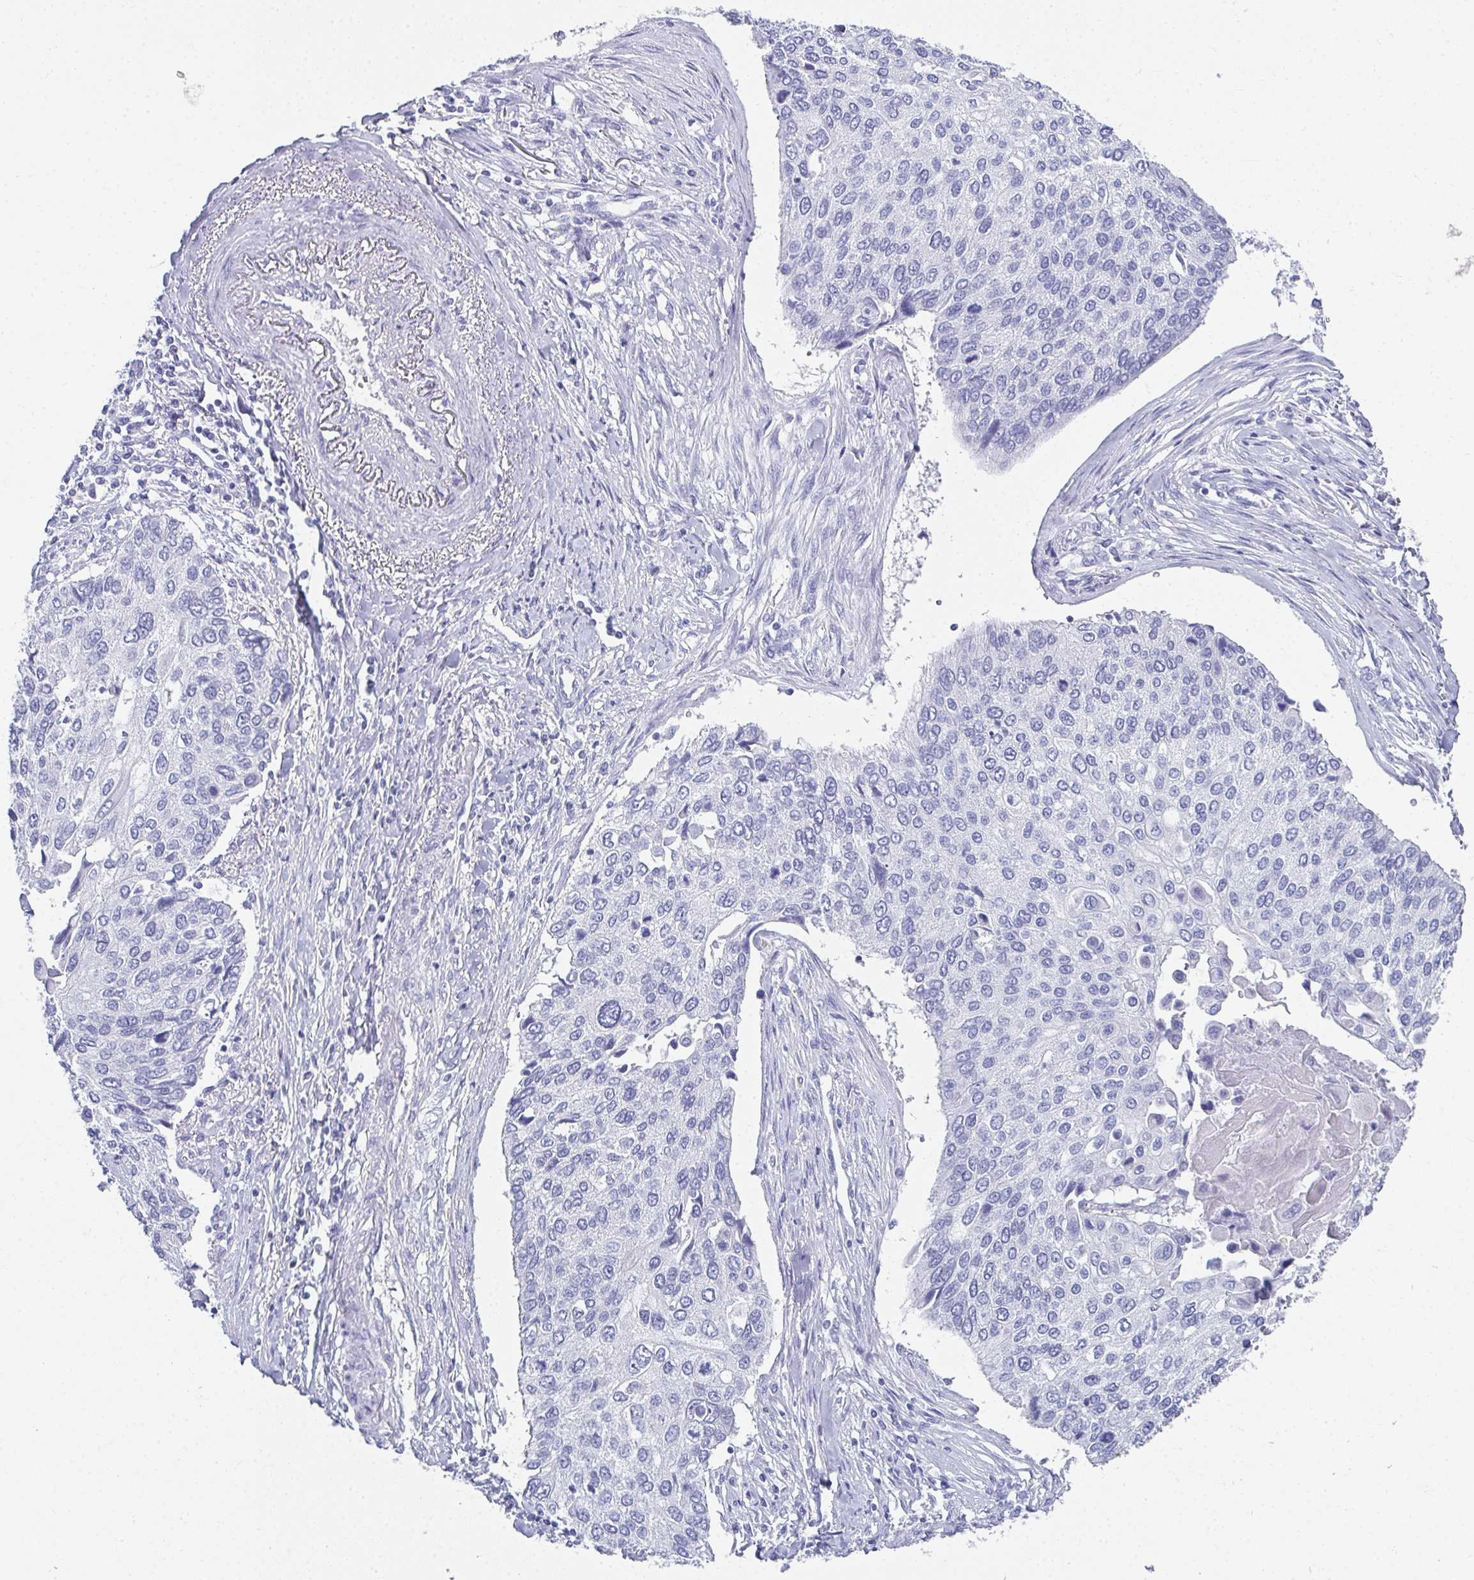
{"staining": {"intensity": "negative", "quantity": "none", "location": "none"}, "tissue": "lung cancer", "cell_type": "Tumor cells", "image_type": "cancer", "snomed": [{"axis": "morphology", "description": "Squamous cell carcinoma, NOS"}, {"axis": "morphology", "description": "Squamous cell carcinoma, metastatic, NOS"}, {"axis": "topography", "description": "Lung"}], "caption": "Histopathology image shows no significant protein expression in tumor cells of lung squamous cell carcinoma. (DAB IHC visualized using brightfield microscopy, high magnification).", "gene": "SYCP1", "patient": {"sex": "male", "age": 63}}